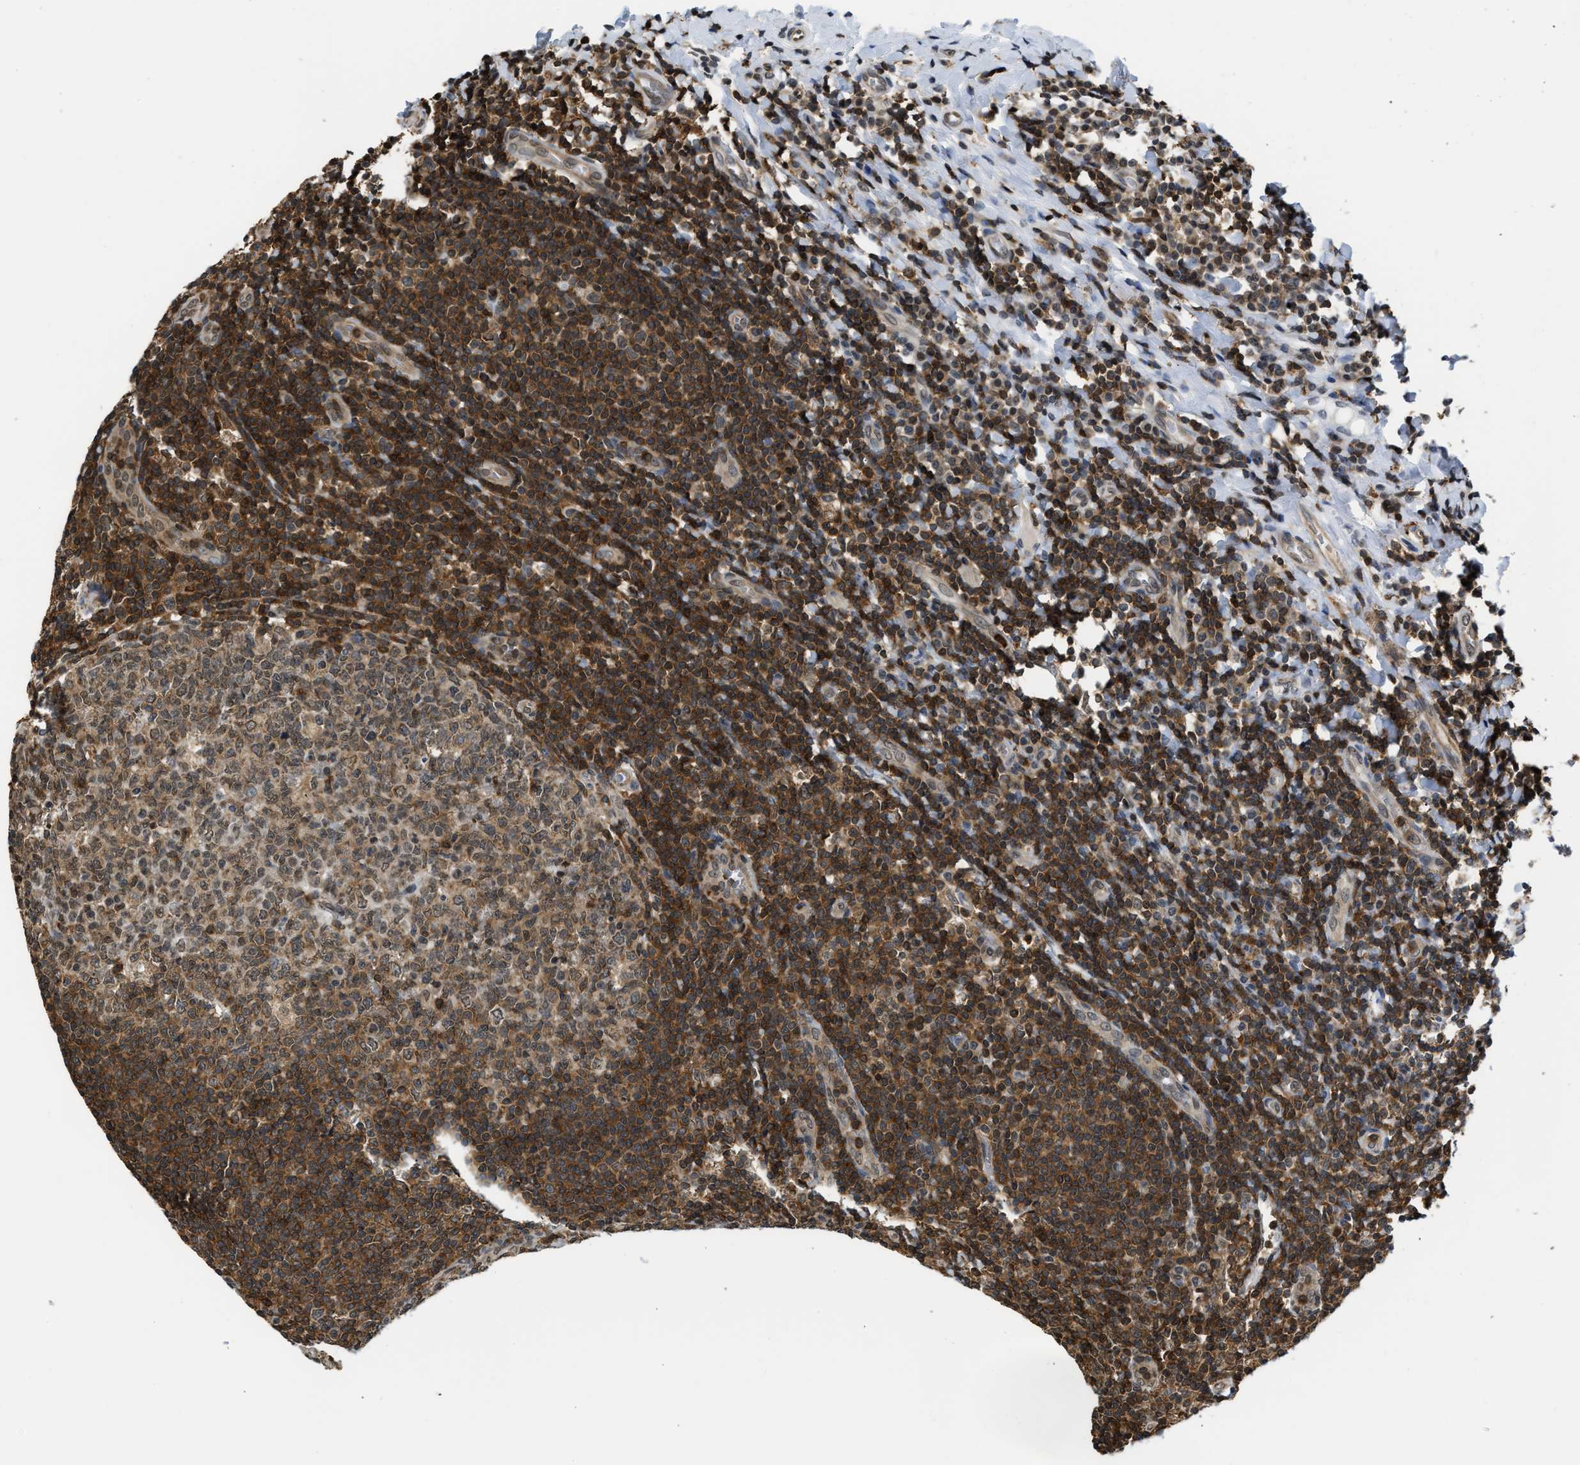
{"staining": {"intensity": "weak", "quantity": ">75%", "location": "cytoplasmic/membranous"}, "tissue": "tonsil", "cell_type": "Germinal center cells", "image_type": "normal", "snomed": [{"axis": "morphology", "description": "Normal tissue, NOS"}, {"axis": "topography", "description": "Tonsil"}], "caption": "Protein expression analysis of benign human tonsil reveals weak cytoplasmic/membranous staining in about >75% of germinal center cells.", "gene": "STK10", "patient": {"sex": "male", "age": 31}}